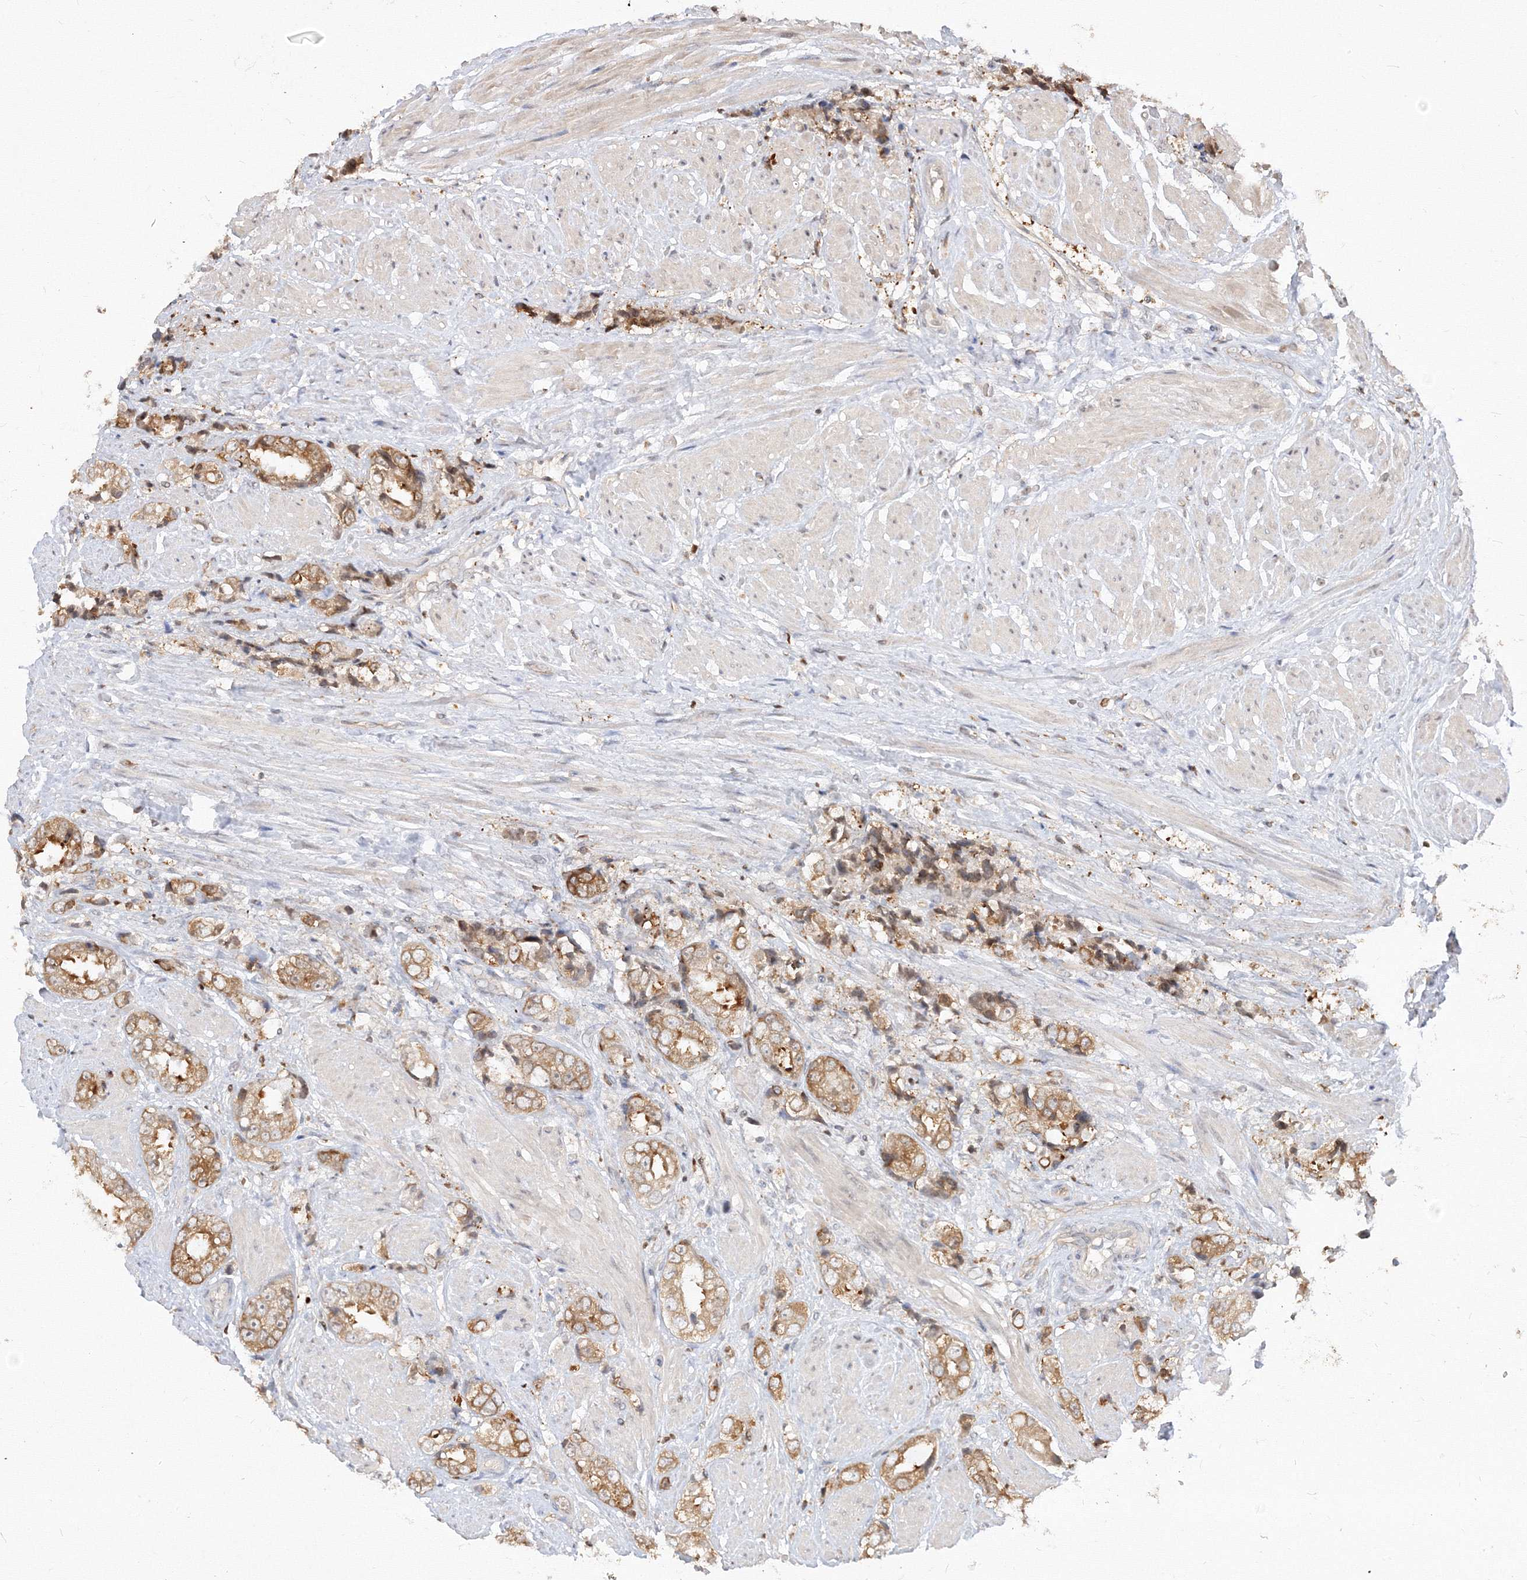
{"staining": {"intensity": "moderate", "quantity": ">75%", "location": "cytoplasmic/membranous"}, "tissue": "prostate cancer", "cell_type": "Tumor cells", "image_type": "cancer", "snomed": [{"axis": "morphology", "description": "Adenocarcinoma, High grade"}, {"axis": "topography", "description": "Prostate"}], "caption": "Prostate cancer stained with a brown dye exhibits moderate cytoplasmic/membranous positive positivity in about >75% of tumor cells.", "gene": "TMEM50B", "patient": {"sex": "male", "age": 61}}